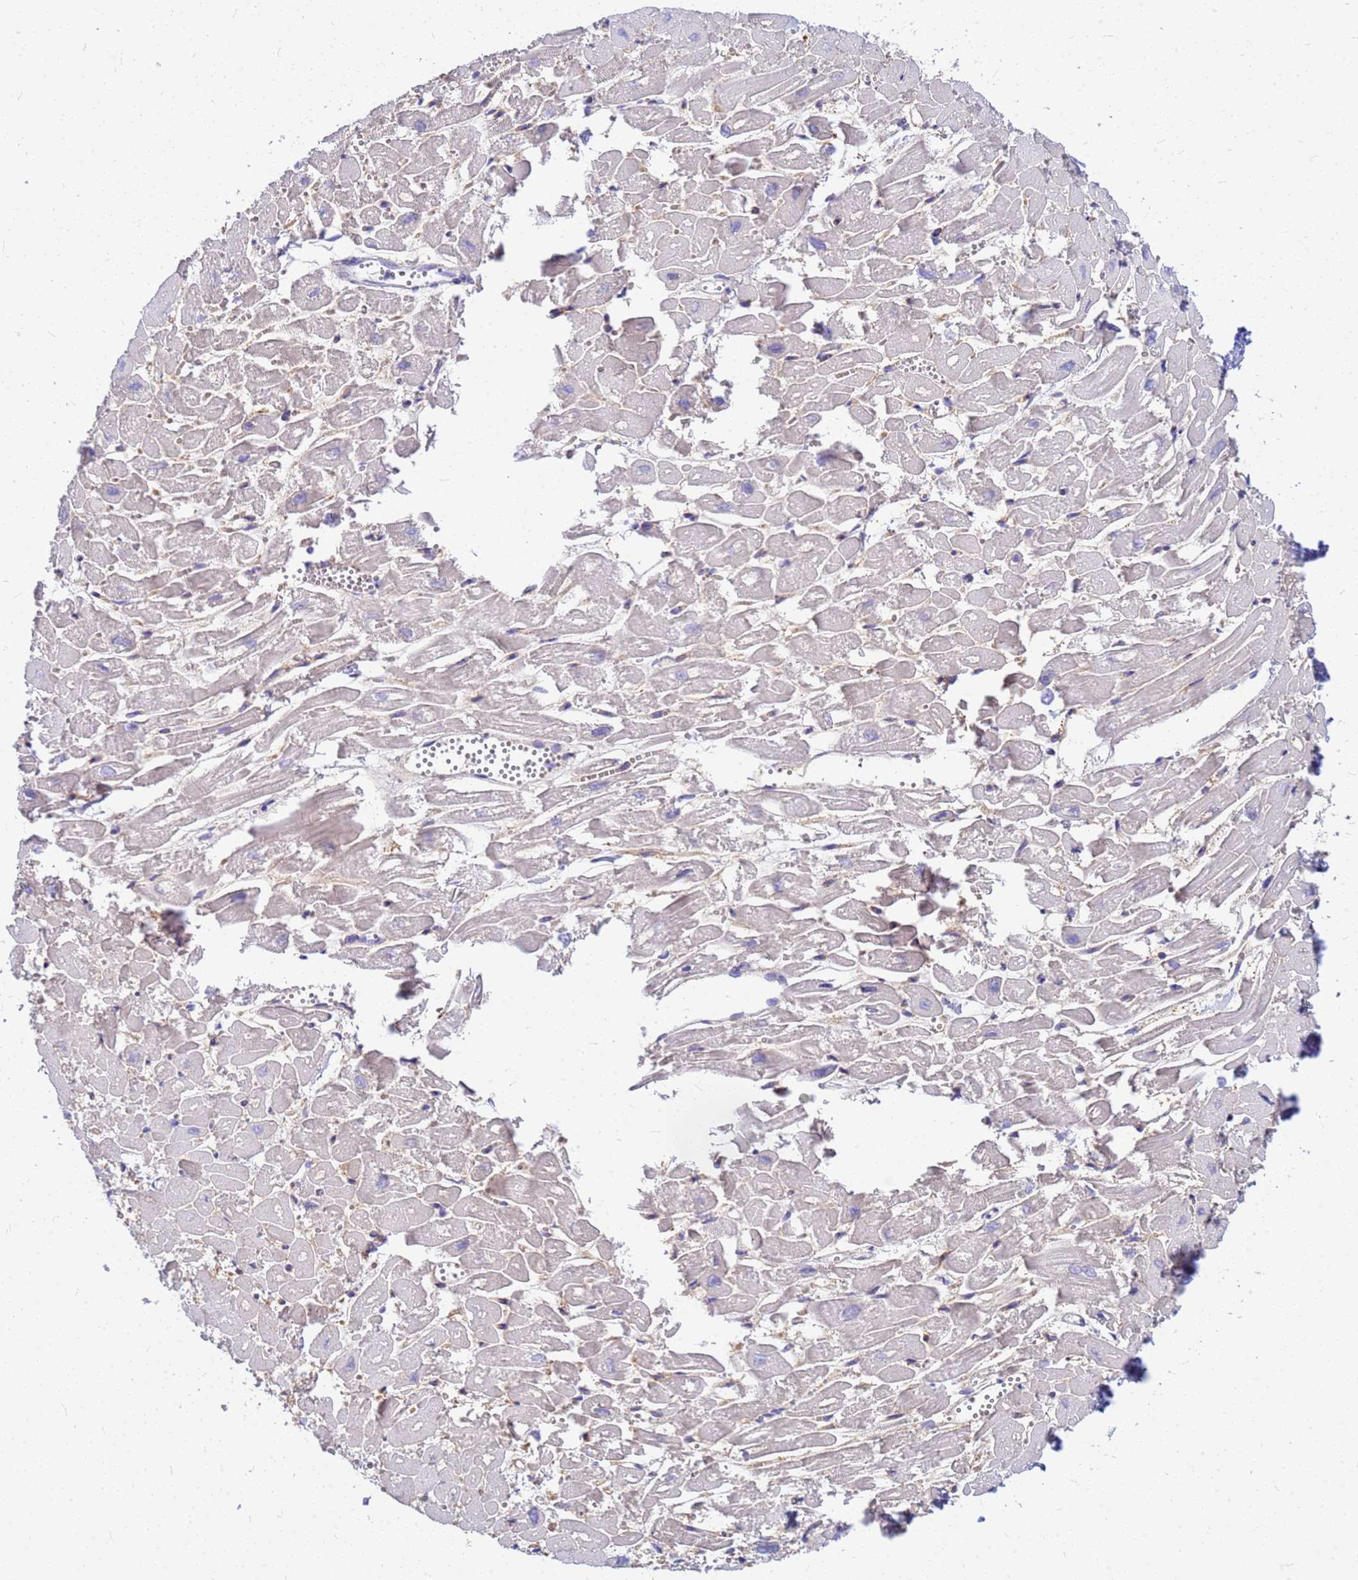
{"staining": {"intensity": "negative", "quantity": "none", "location": "none"}, "tissue": "heart muscle", "cell_type": "Cardiomyocytes", "image_type": "normal", "snomed": [{"axis": "morphology", "description": "Normal tissue, NOS"}, {"axis": "topography", "description": "Heart"}], "caption": "DAB immunohistochemical staining of unremarkable heart muscle displays no significant staining in cardiomyocytes. (DAB IHC with hematoxylin counter stain).", "gene": "DPRX", "patient": {"sex": "male", "age": 54}}